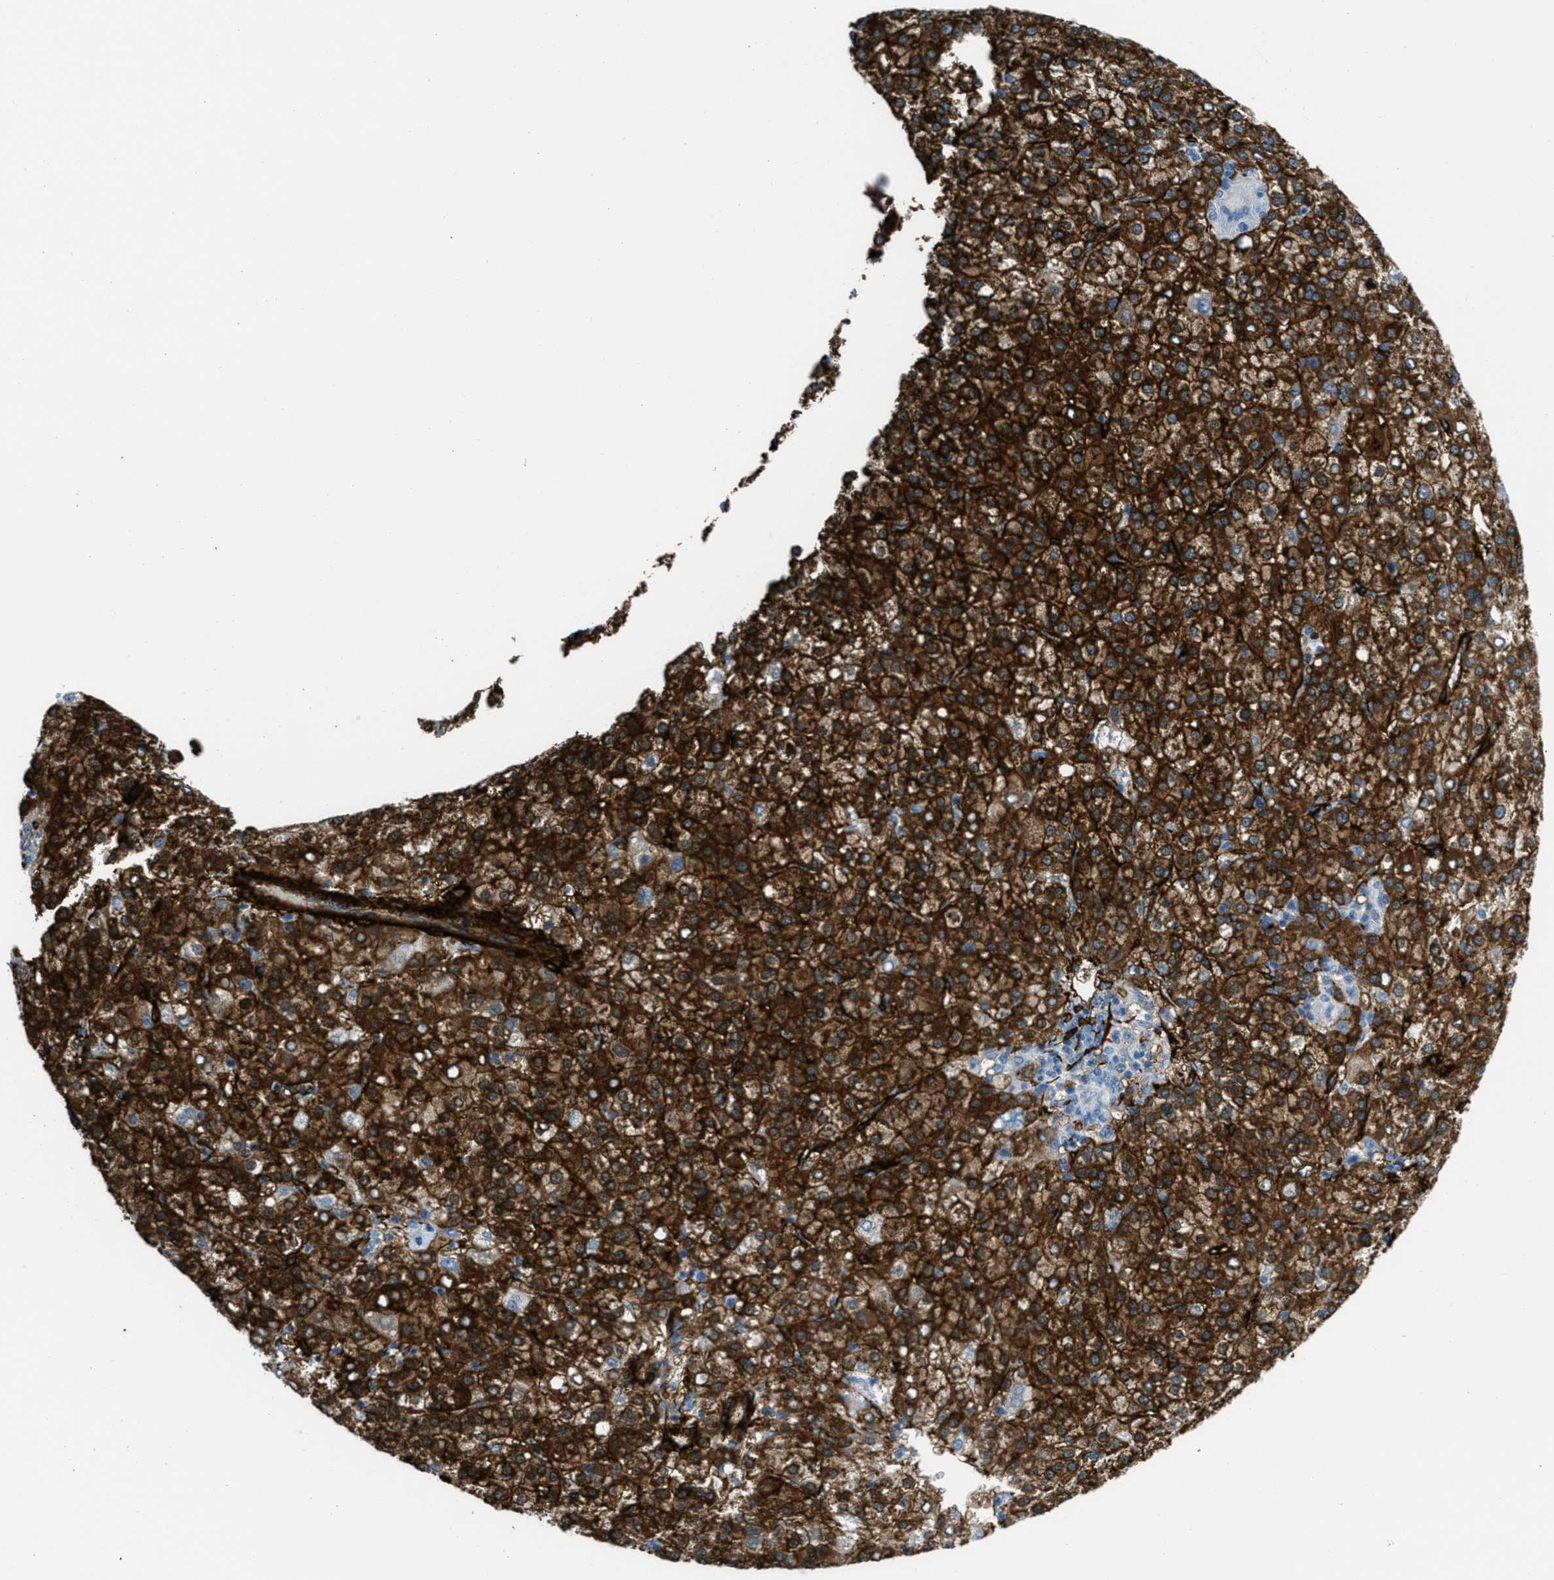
{"staining": {"intensity": "strong", "quantity": ">75%", "location": "cytoplasmic/membranous,nuclear"}, "tissue": "liver cancer", "cell_type": "Tumor cells", "image_type": "cancer", "snomed": [{"axis": "morphology", "description": "Carcinoma, Hepatocellular, NOS"}, {"axis": "topography", "description": "Liver"}], "caption": "Hepatocellular carcinoma (liver) stained with IHC exhibits strong cytoplasmic/membranous and nuclear staining in approximately >75% of tumor cells.", "gene": "CALD1", "patient": {"sex": "female", "age": 58}}